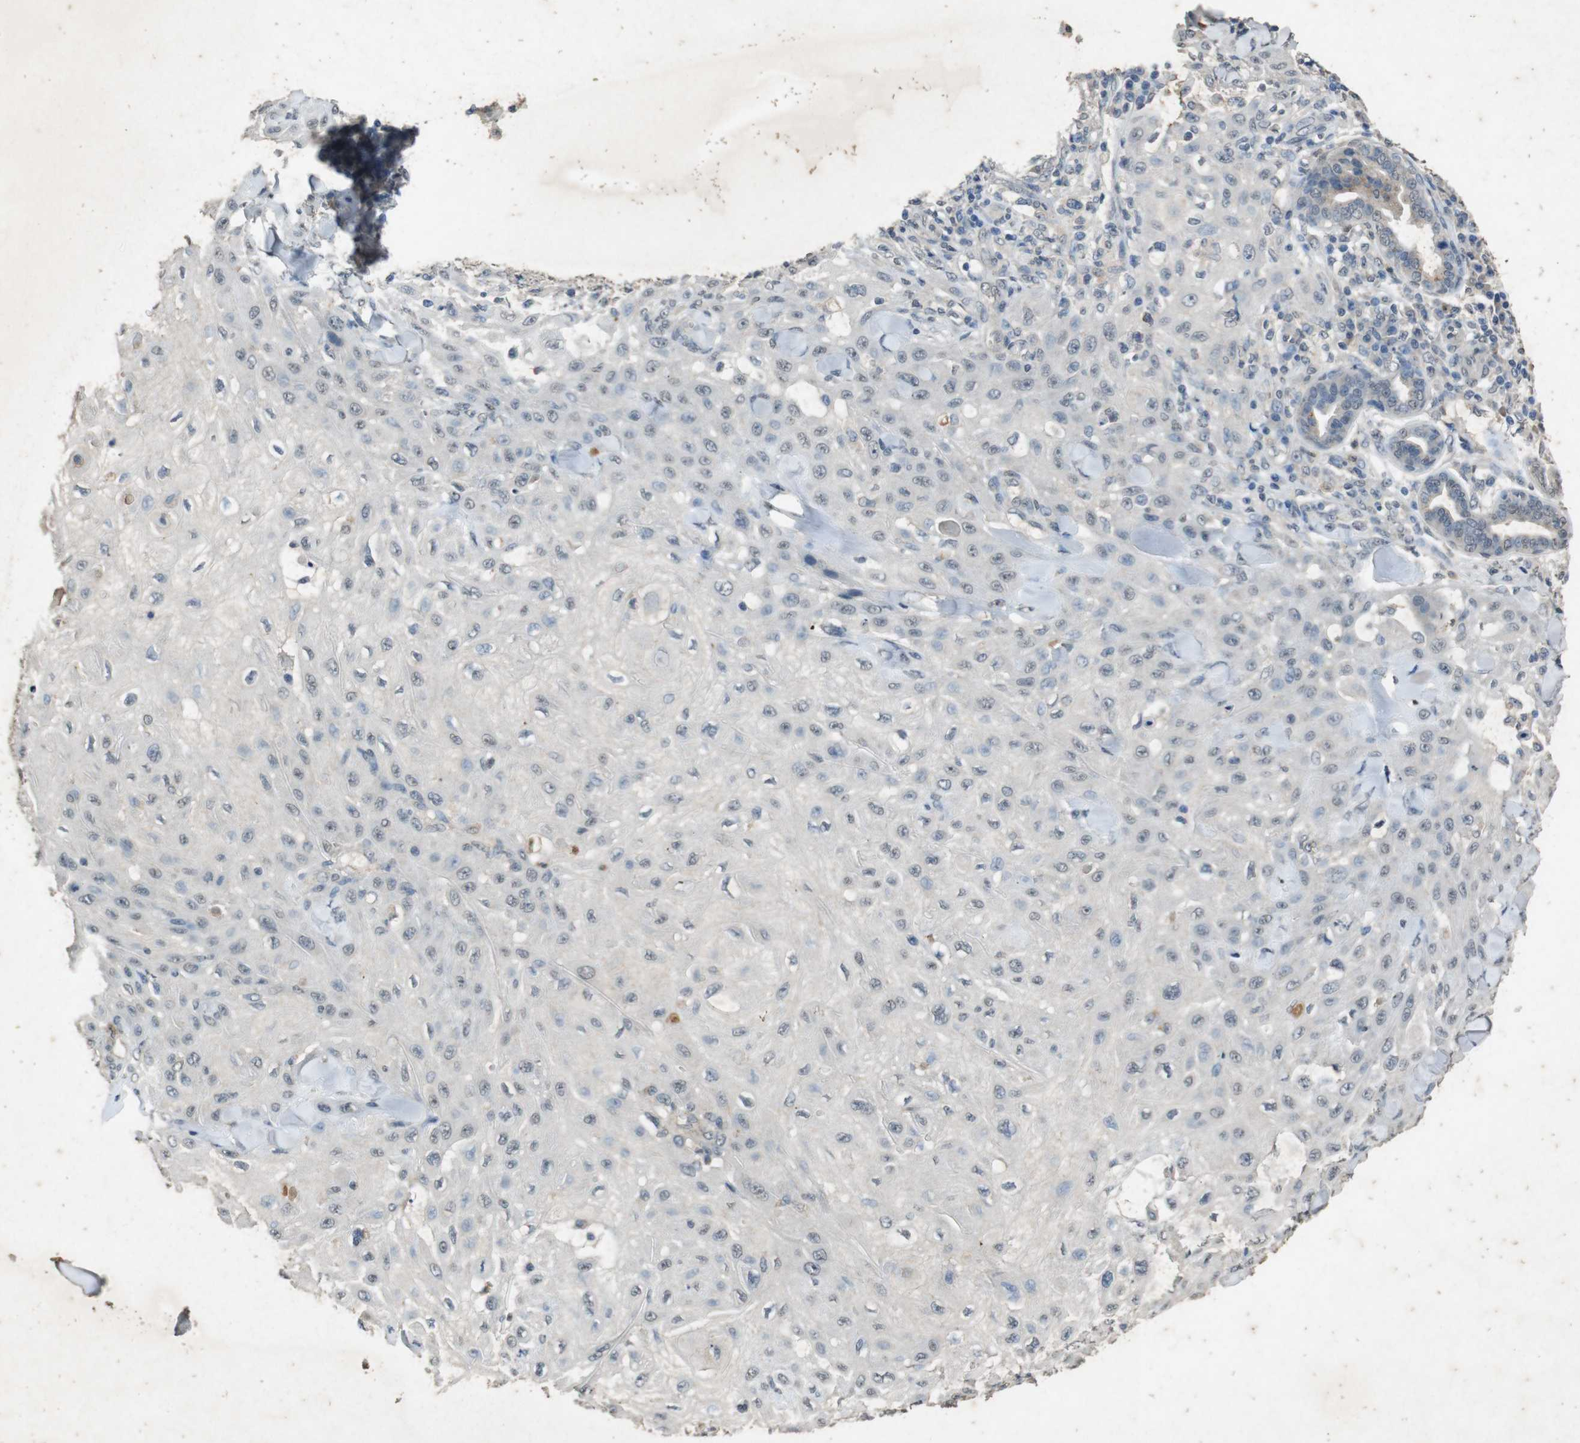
{"staining": {"intensity": "negative", "quantity": "none", "location": "none"}, "tissue": "skin cancer", "cell_type": "Tumor cells", "image_type": "cancer", "snomed": [{"axis": "morphology", "description": "Squamous cell carcinoma, NOS"}, {"axis": "topography", "description": "Skin"}], "caption": "There is no significant staining in tumor cells of skin cancer.", "gene": "STBD1", "patient": {"sex": "male", "age": 24}}